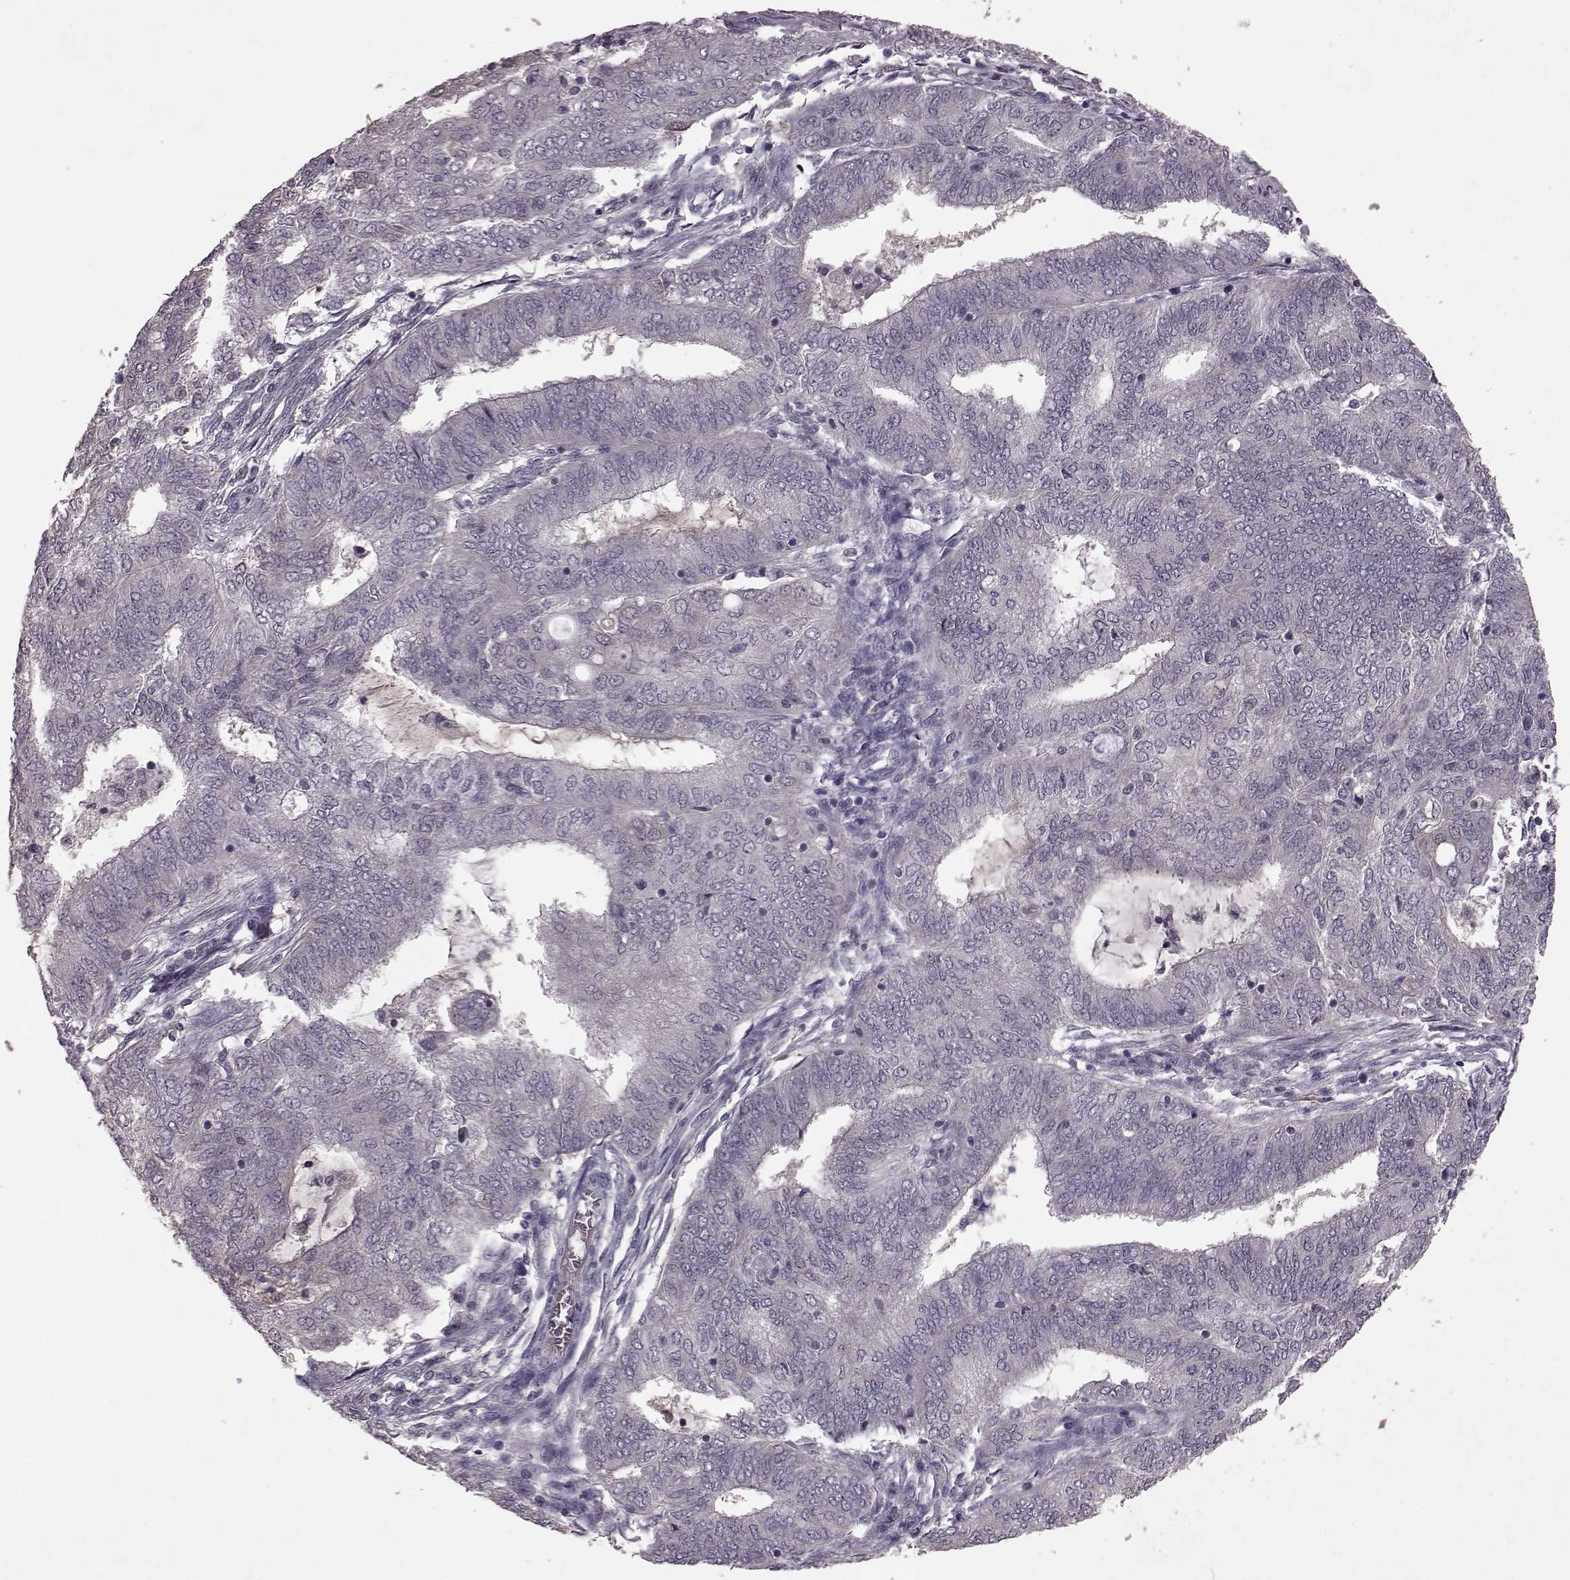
{"staining": {"intensity": "weak", "quantity": "<25%", "location": "cytoplasmic/membranous"}, "tissue": "endometrial cancer", "cell_type": "Tumor cells", "image_type": "cancer", "snomed": [{"axis": "morphology", "description": "Adenocarcinoma, NOS"}, {"axis": "topography", "description": "Endometrium"}], "caption": "The micrograph demonstrates no staining of tumor cells in adenocarcinoma (endometrial).", "gene": "FRRS1L", "patient": {"sex": "female", "age": 62}}